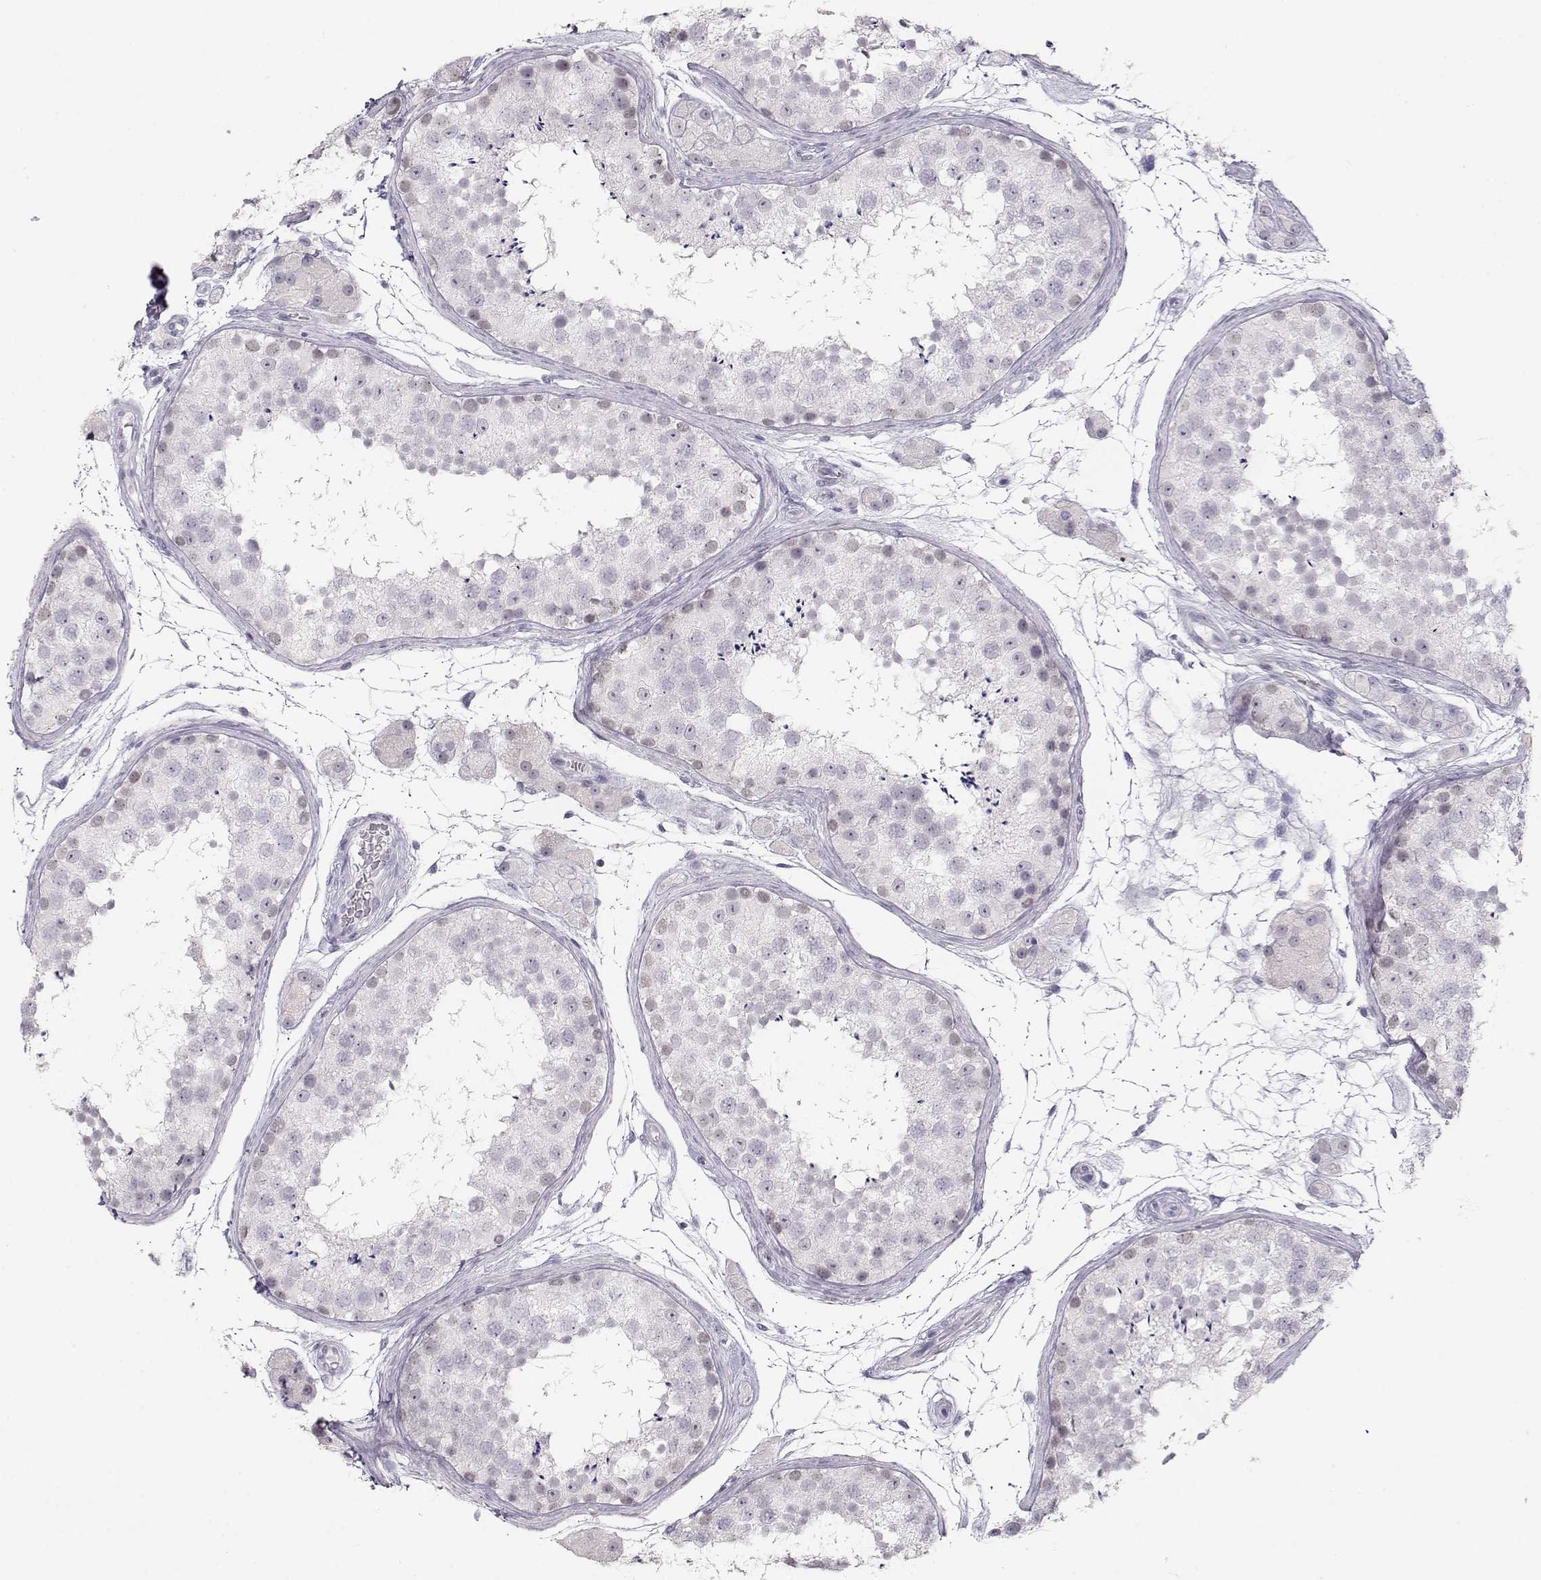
{"staining": {"intensity": "weak", "quantity": "<25%", "location": "nuclear"}, "tissue": "testis", "cell_type": "Cells in seminiferous ducts", "image_type": "normal", "snomed": [{"axis": "morphology", "description": "Normal tissue, NOS"}, {"axis": "topography", "description": "Testis"}], "caption": "Human testis stained for a protein using immunohistochemistry (IHC) reveals no expression in cells in seminiferous ducts.", "gene": "IMPG1", "patient": {"sex": "male", "age": 41}}